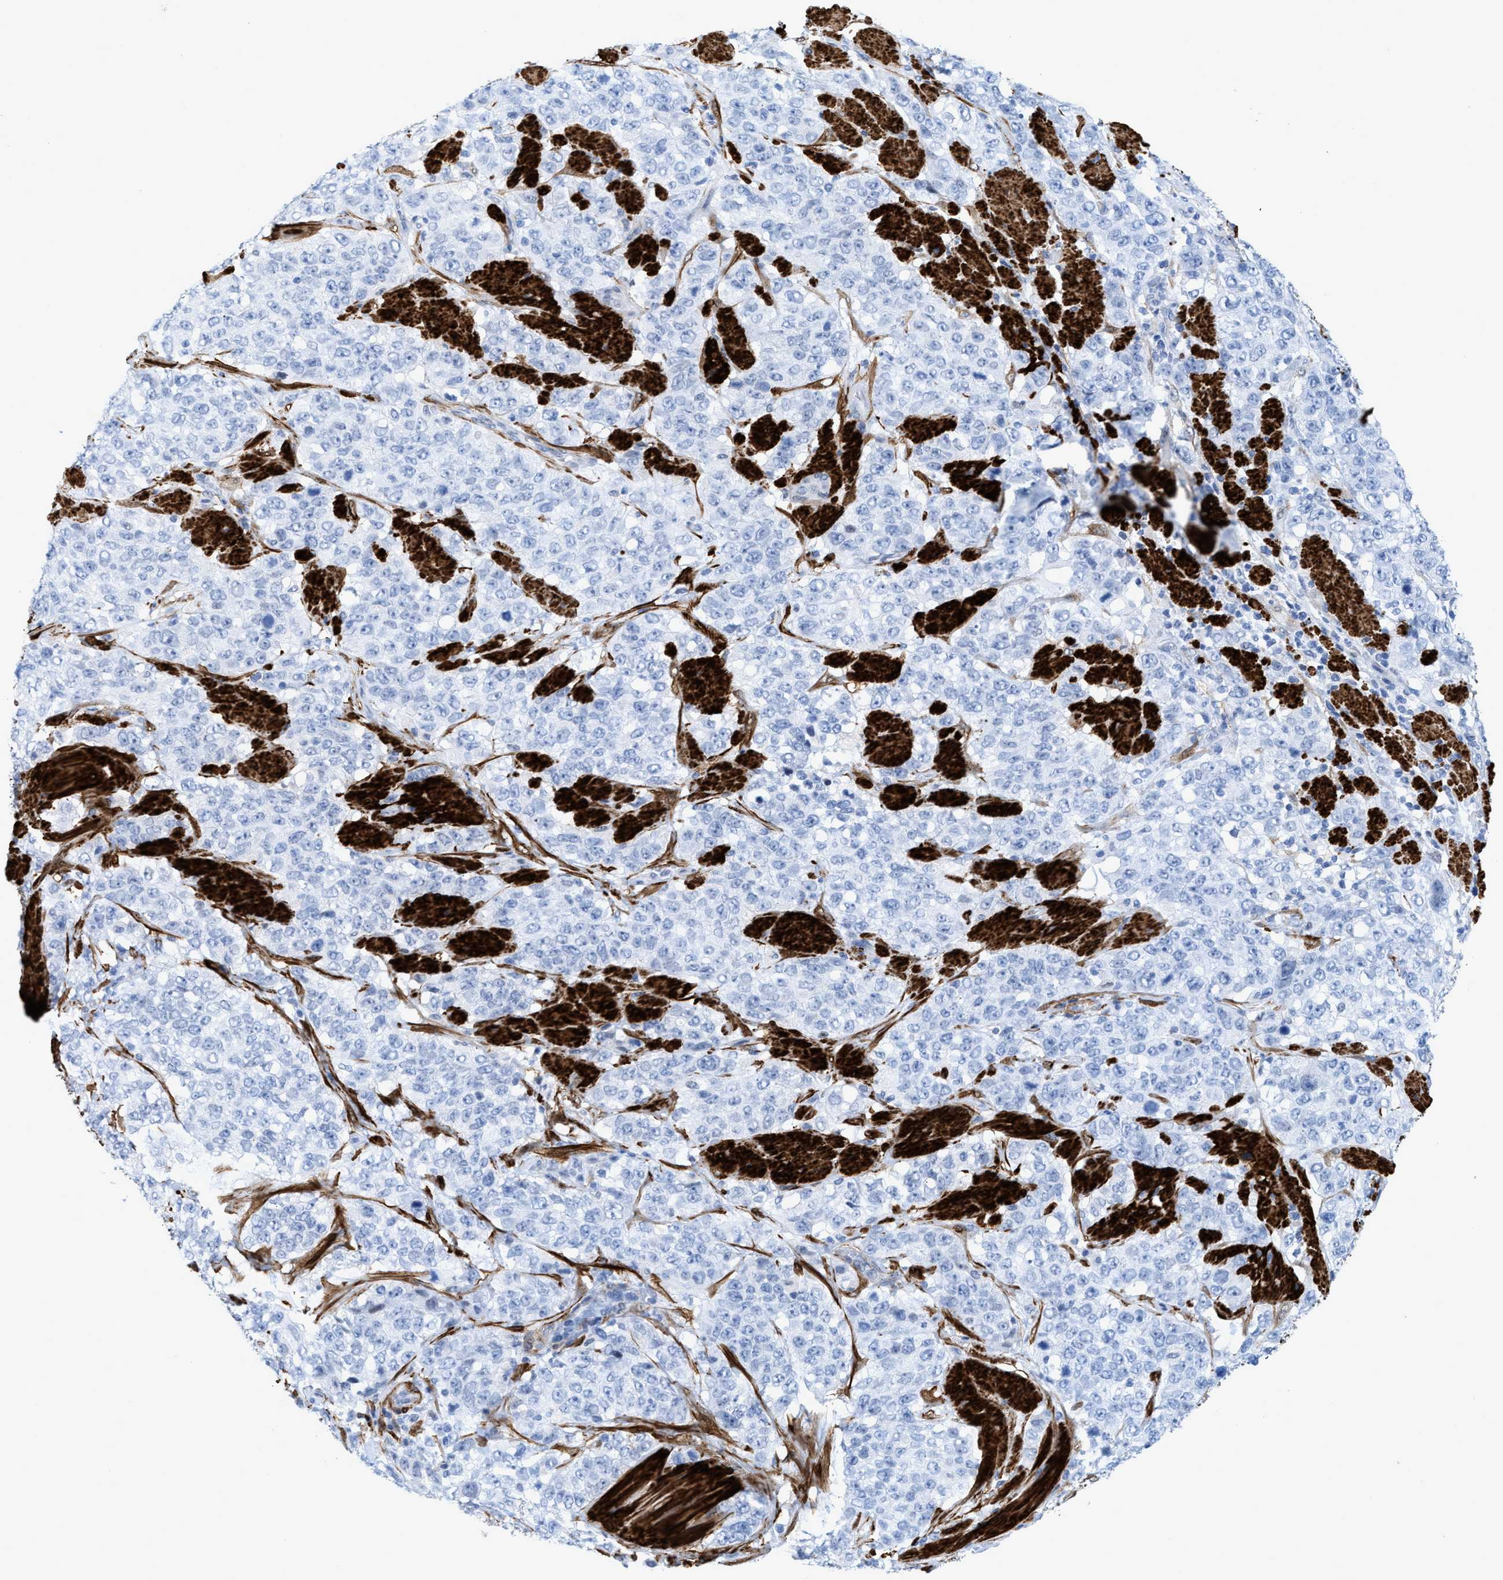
{"staining": {"intensity": "negative", "quantity": "none", "location": "none"}, "tissue": "stomach cancer", "cell_type": "Tumor cells", "image_type": "cancer", "snomed": [{"axis": "morphology", "description": "Adenocarcinoma, NOS"}, {"axis": "topography", "description": "Stomach"}], "caption": "Tumor cells show no significant staining in stomach adenocarcinoma.", "gene": "TAGLN", "patient": {"sex": "male", "age": 48}}